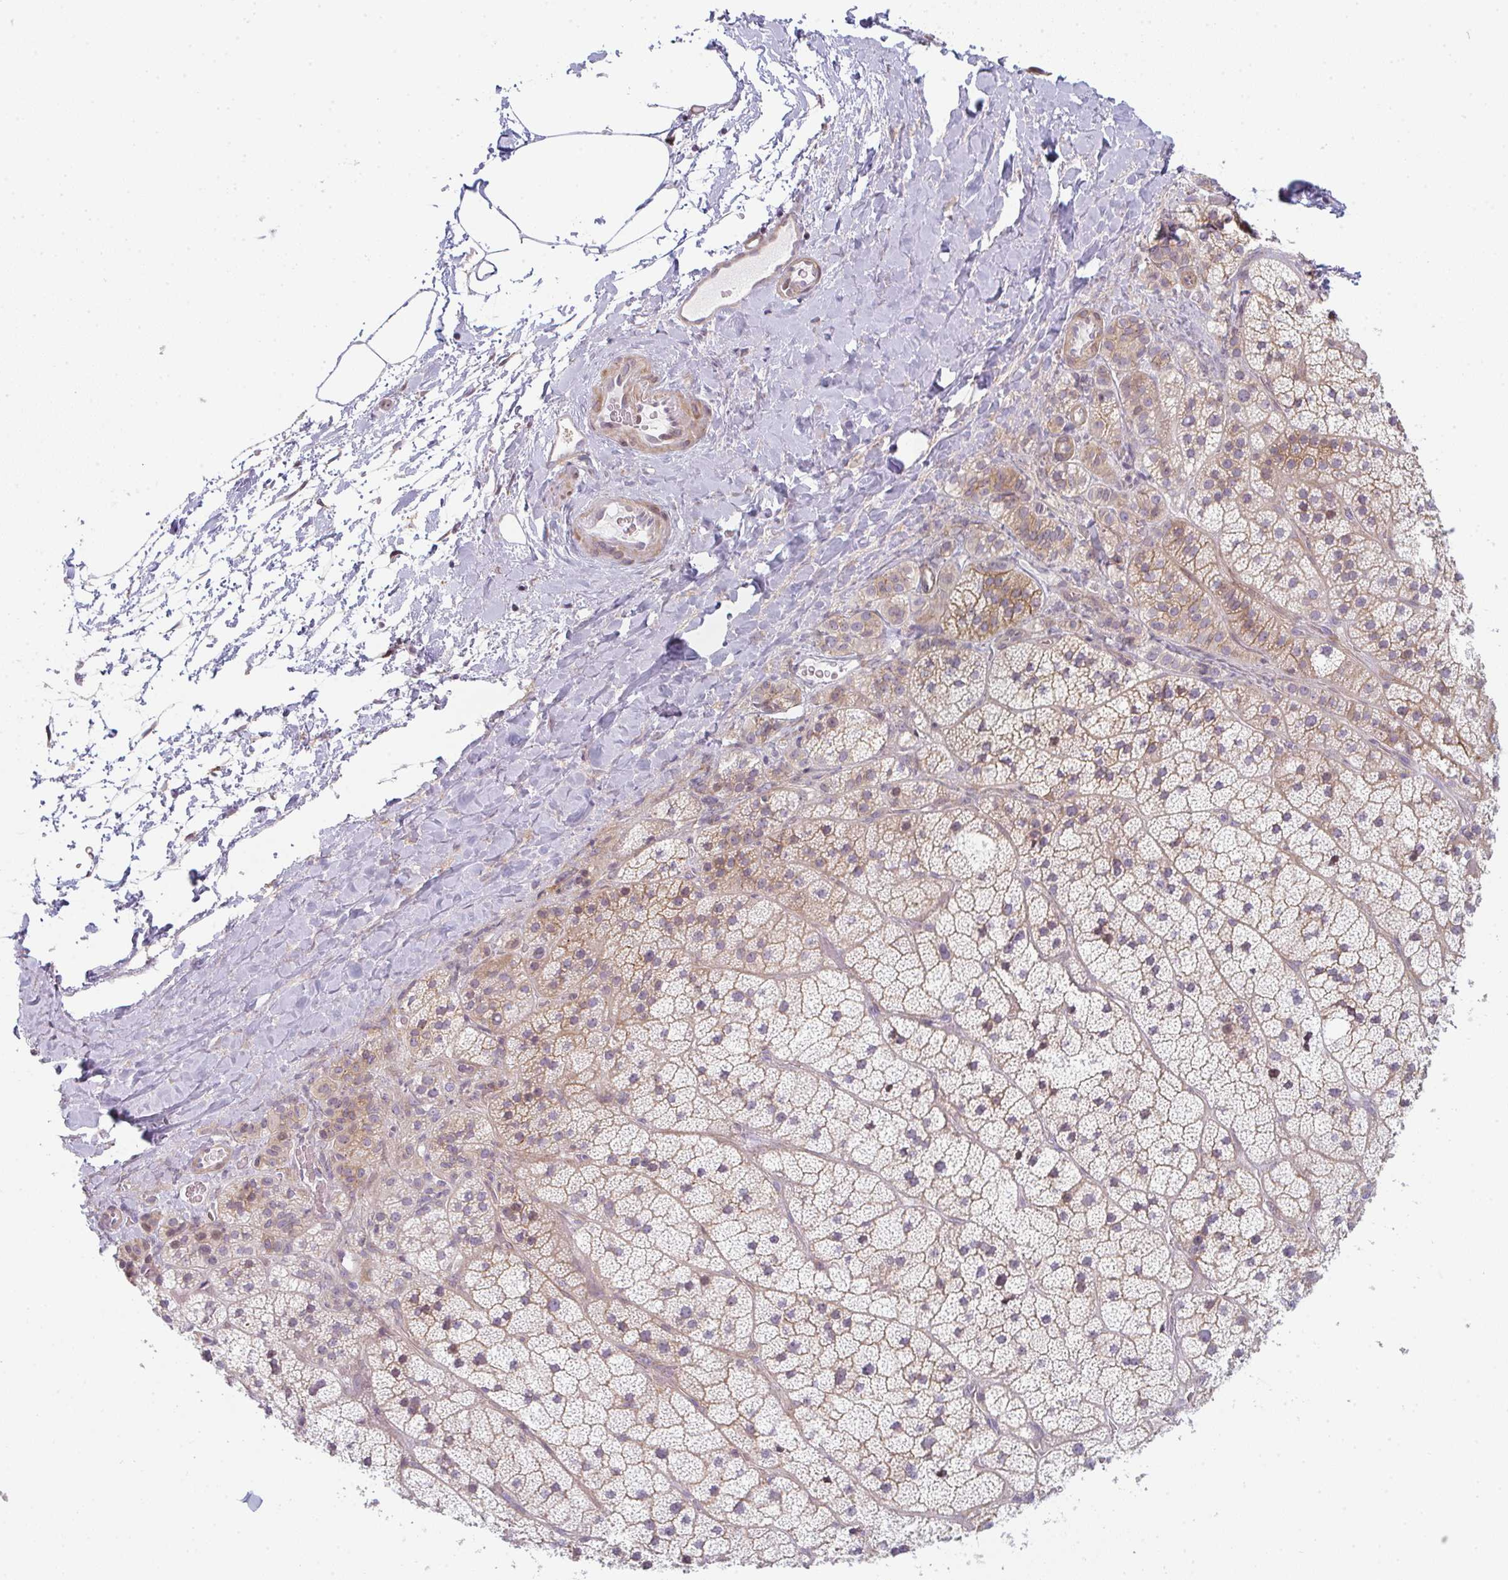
{"staining": {"intensity": "moderate", "quantity": "25%-75%", "location": "cytoplasmic/membranous"}, "tissue": "adrenal gland", "cell_type": "Glandular cells", "image_type": "normal", "snomed": [{"axis": "morphology", "description": "Normal tissue, NOS"}, {"axis": "topography", "description": "Adrenal gland"}], "caption": "This histopathology image displays IHC staining of unremarkable adrenal gland, with medium moderate cytoplasmic/membranous positivity in about 25%-75% of glandular cells.", "gene": "TMEM237", "patient": {"sex": "male", "age": 57}}